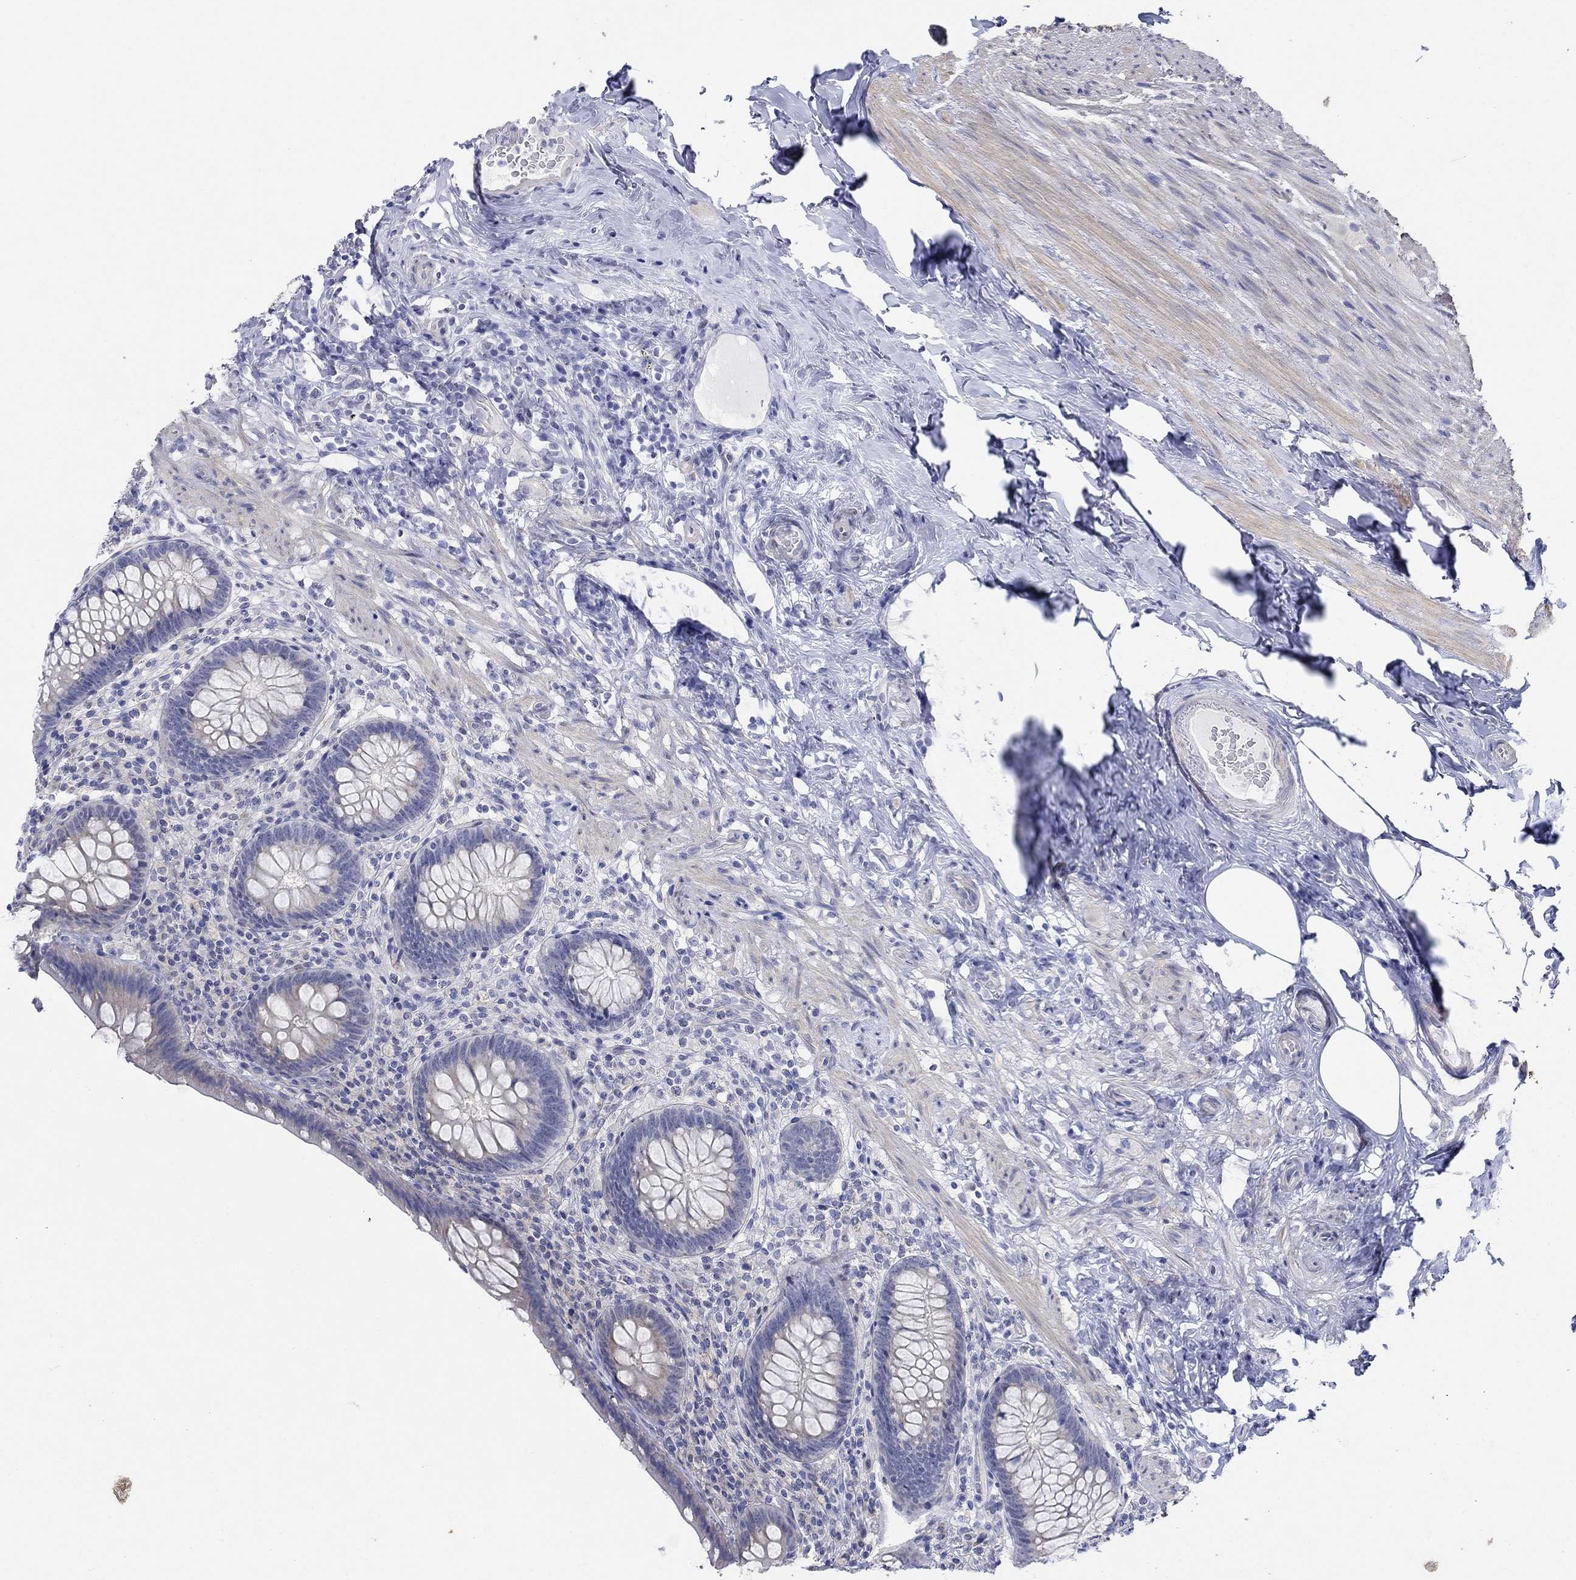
{"staining": {"intensity": "negative", "quantity": "none", "location": "none"}, "tissue": "appendix", "cell_type": "Glandular cells", "image_type": "normal", "snomed": [{"axis": "morphology", "description": "Normal tissue, NOS"}, {"axis": "topography", "description": "Appendix"}], "caption": "High magnification brightfield microscopy of normal appendix stained with DAB (brown) and counterstained with hematoxylin (blue): glandular cells show no significant positivity.", "gene": "KRT222", "patient": {"sex": "male", "age": 47}}